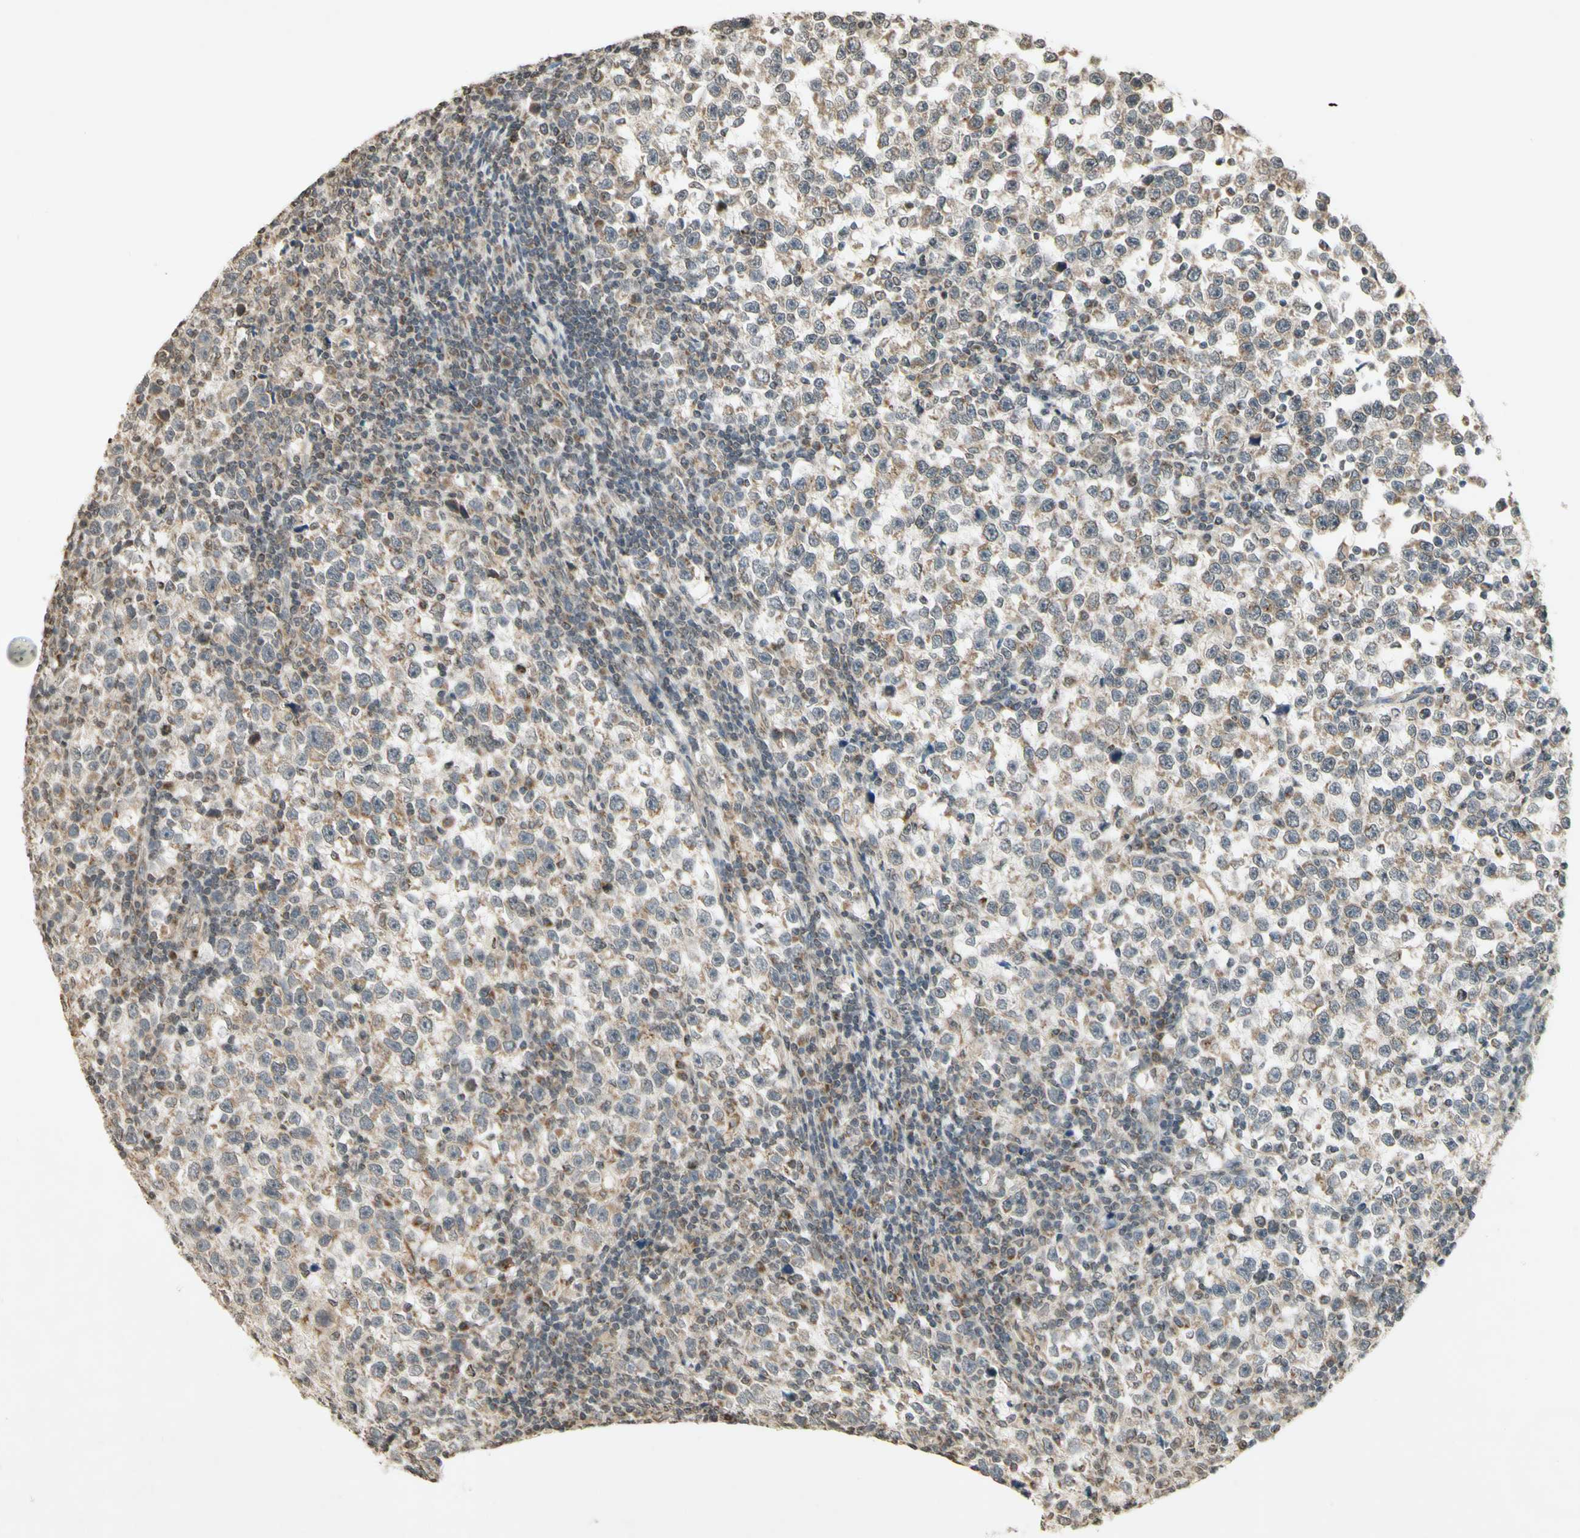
{"staining": {"intensity": "moderate", "quantity": "25%-75%", "location": "cytoplasmic/membranous"}, "tissue": "testis cancer", "cell_type": "Tumor cells", "image_type": "cancer", "snomed": [{"axis": "morphology", "description": "Seminoma, NOS"}, {"axis": "topography", "description": "Testis"}], "caption": "Immunohistochemical staining of human seminoma (testis) exhibits moderate cytoplasmic/membranous protein staining in approximately 25%-75% of tumor cells.", "gene": "CCNI", "patient": {"sex": "male", "age": 43}}